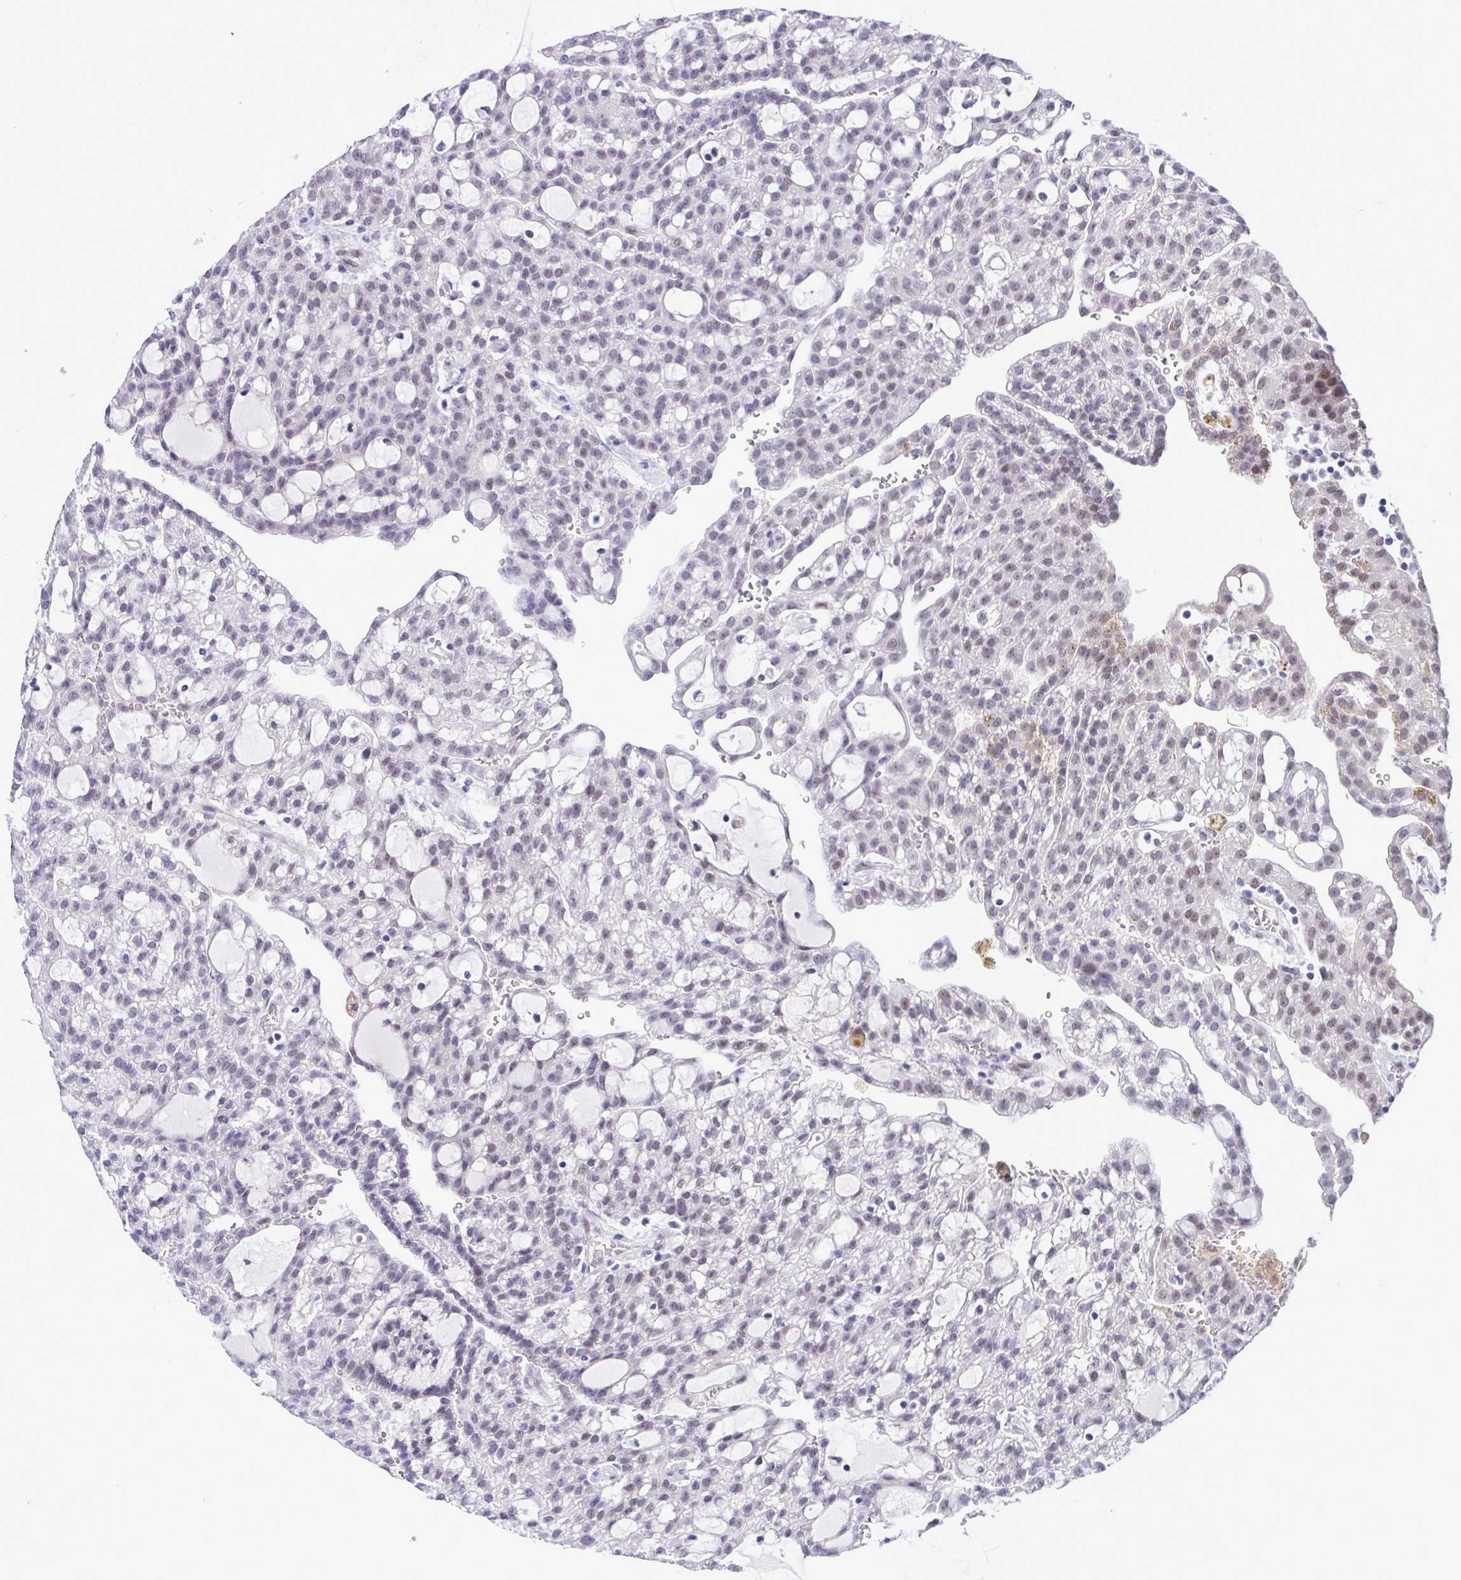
{"staining": {"intensity": "weak", "quantity": "<25%", "location": "nuclear"}, "tissue": "renal cancer", "cell_type": "Tumor cells", "image_type": "cancer", "snomed": [{"axis": "morphology", "description": "Adenocarcinoma, NOS"}, {"axis": "topography", "description": "Kidney"}], "caption": "Human renal adenocarcinoma stained for a protein using immunohistochemistry displays no expression in tumor cells.", "gene": "TEAD4", "patient": {"sex": "male", "age": 63}}